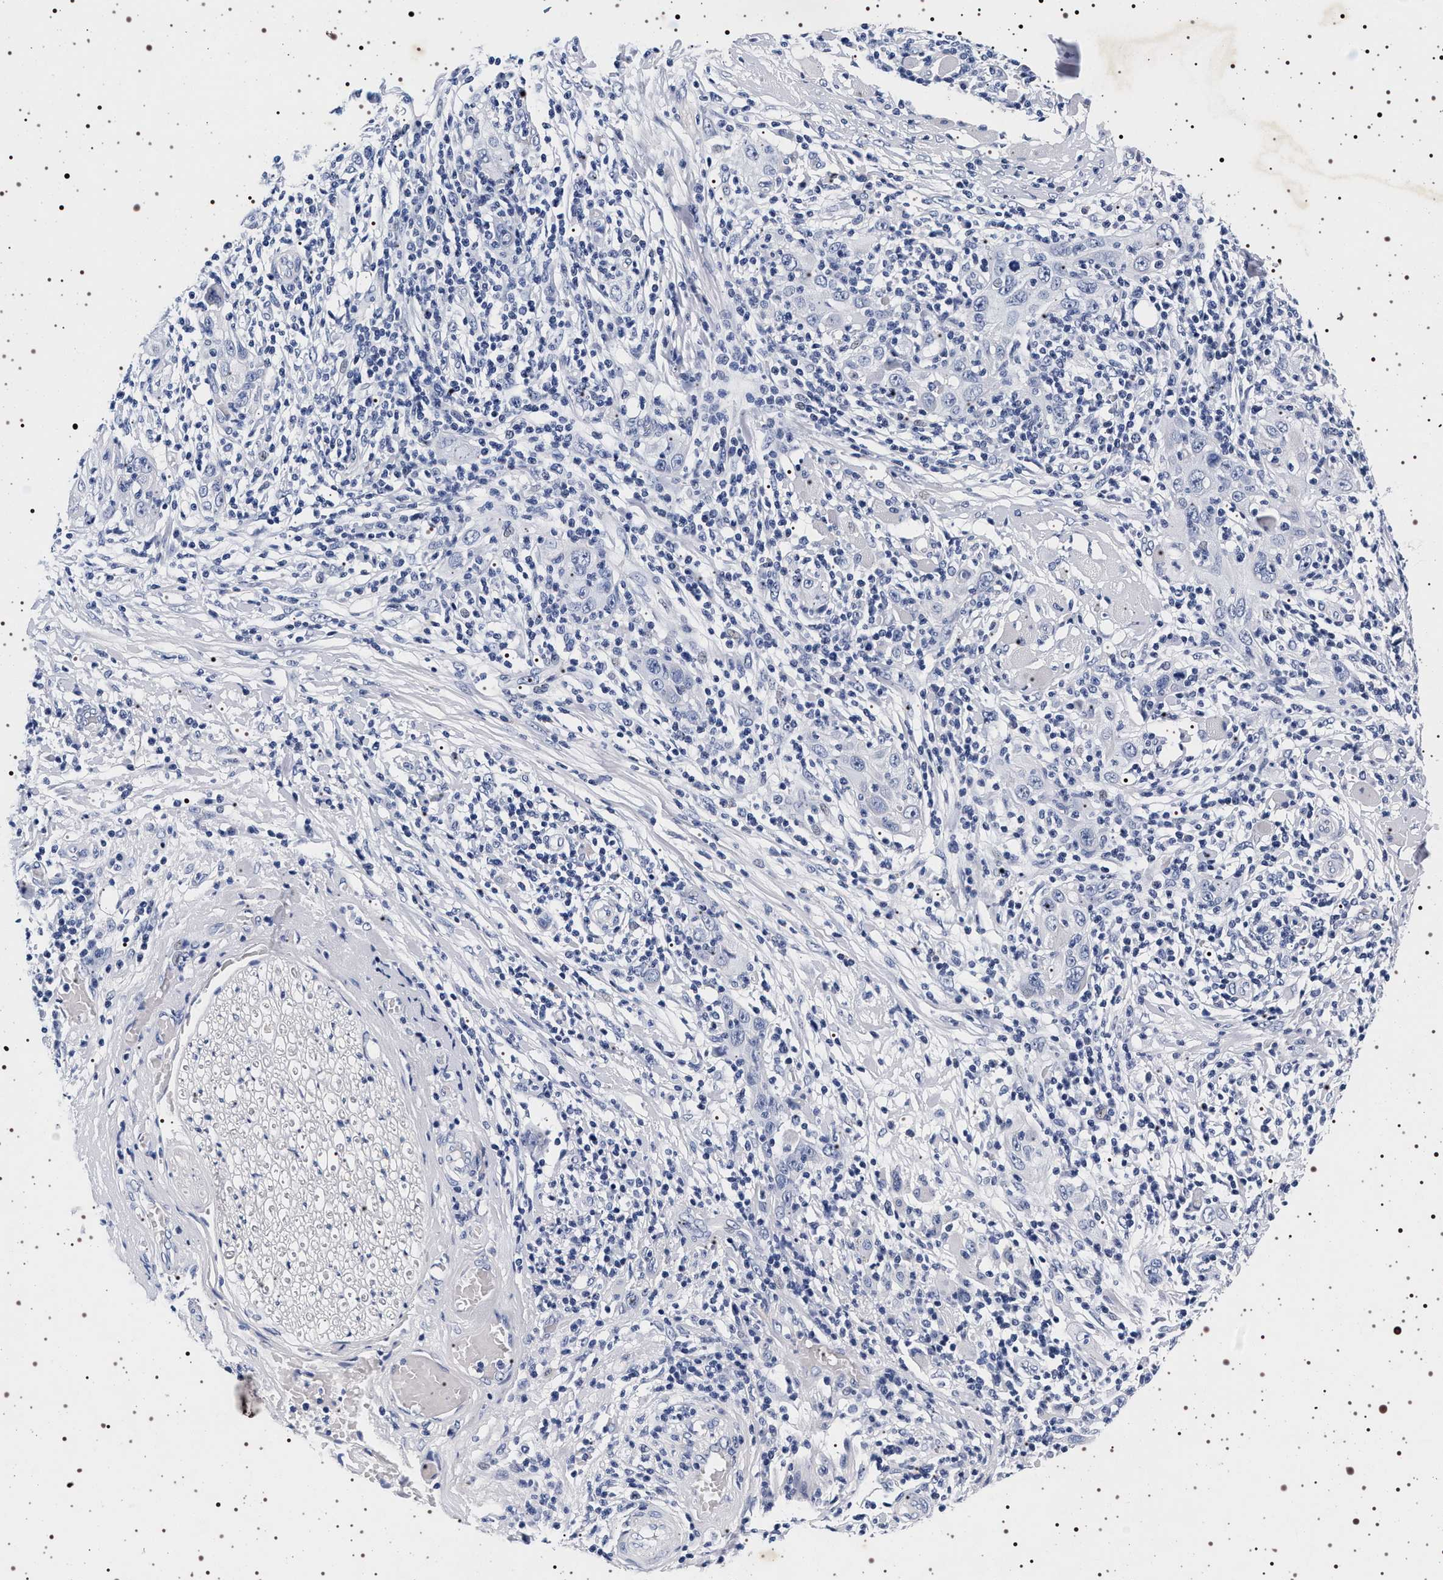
{"staining": {"intensity": "negative", "quantity": "none", "location": "none"}, "tissue": "skin cancer", "cell_type": "Tumor cells", "image_type": "cancer", "snomed": [{"axis": "morphology", "description": "Squamous cell carcinoma, NOS"}, {"axis": "topography", "description": "Skin"}], "caption": "The image exhibits no staining of tumor cells in skin cancer (squamous cell carcinoma). (DAB (3,3'-diaminobenzidine) IHC, high magnification).", "gene": "SYN1", "patient": {"sex": "female", "age": 88}}